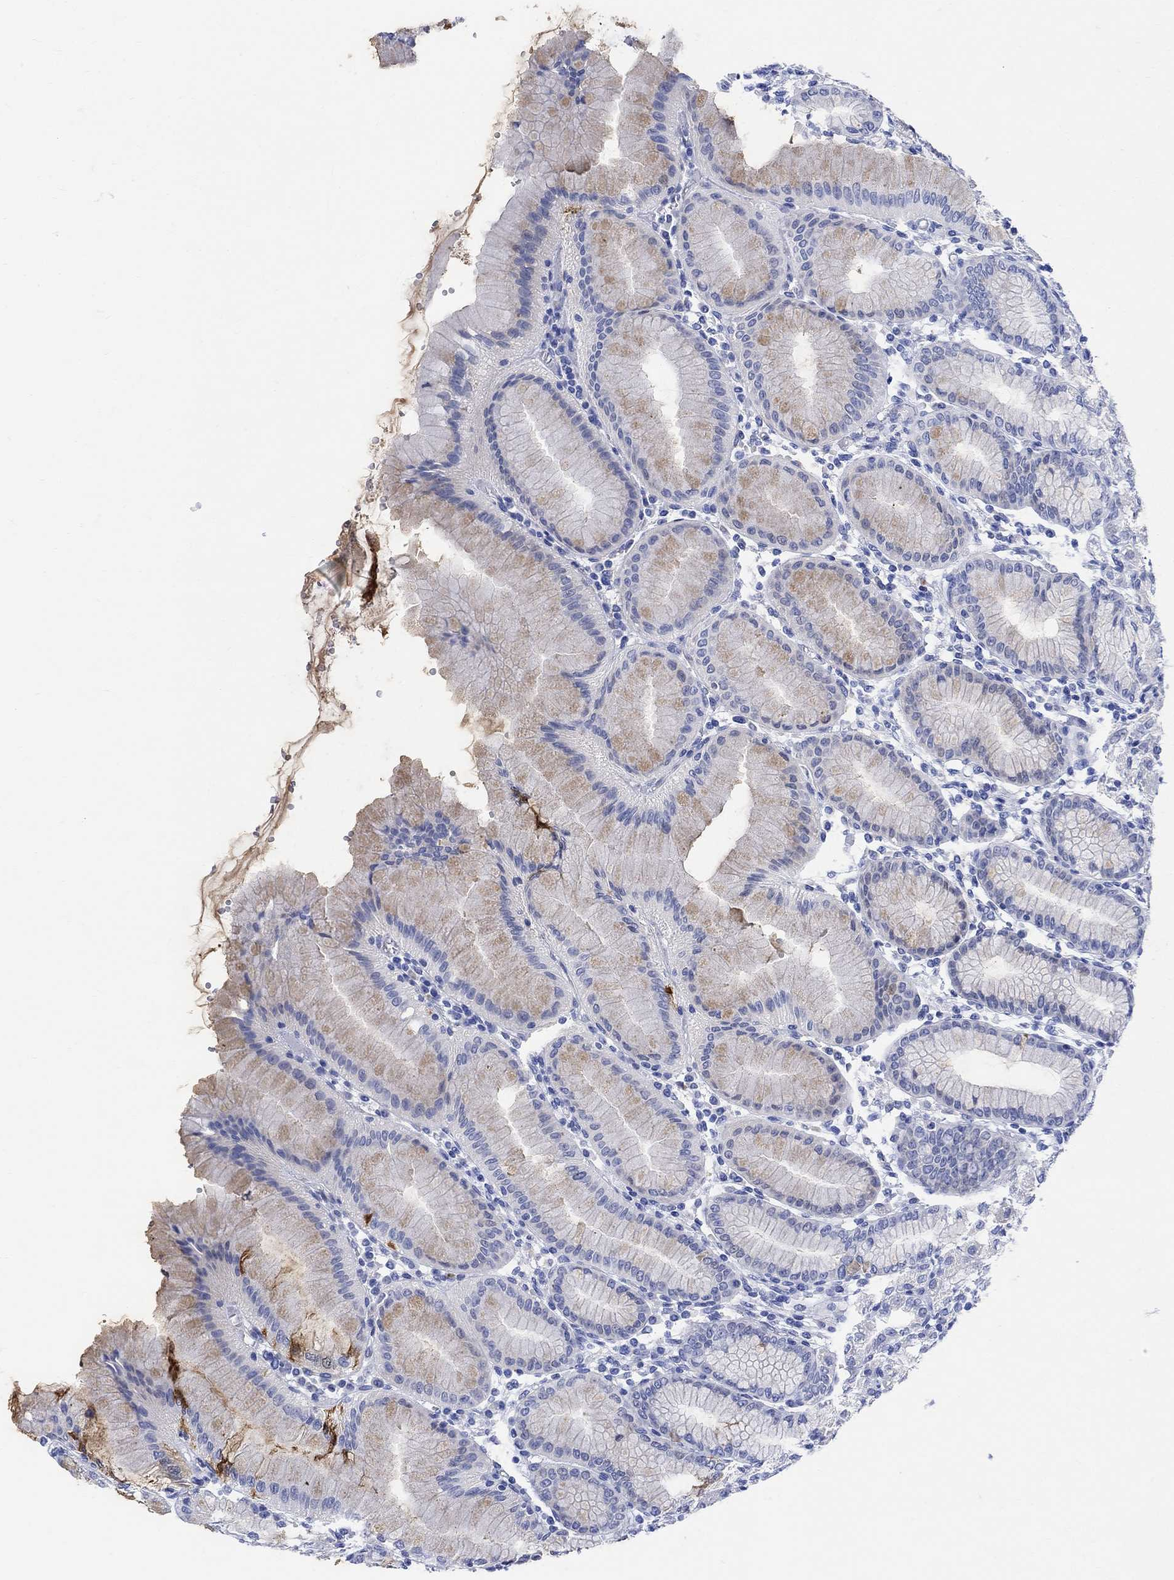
{"staining": {"intensity": "weak", "quantity": "<25%", "location": "cytoplasmic/membranous"}, "tissue": "stomach", "cell_type": "Glandular cells", "image_type": "normal", "snomed": [{"axis": "morphology", "description": "Normal tissue, NOS"}, {"axis": "topography", "description": "Skeletal muscle"}, {"axis": "topography", "description": "Stomach"}], "caption": "Glandular cells are negative for brown protein staining in unremarkable stomach.", "gene": "MYL1", "patient": {"sex": "female", "age": 57}}